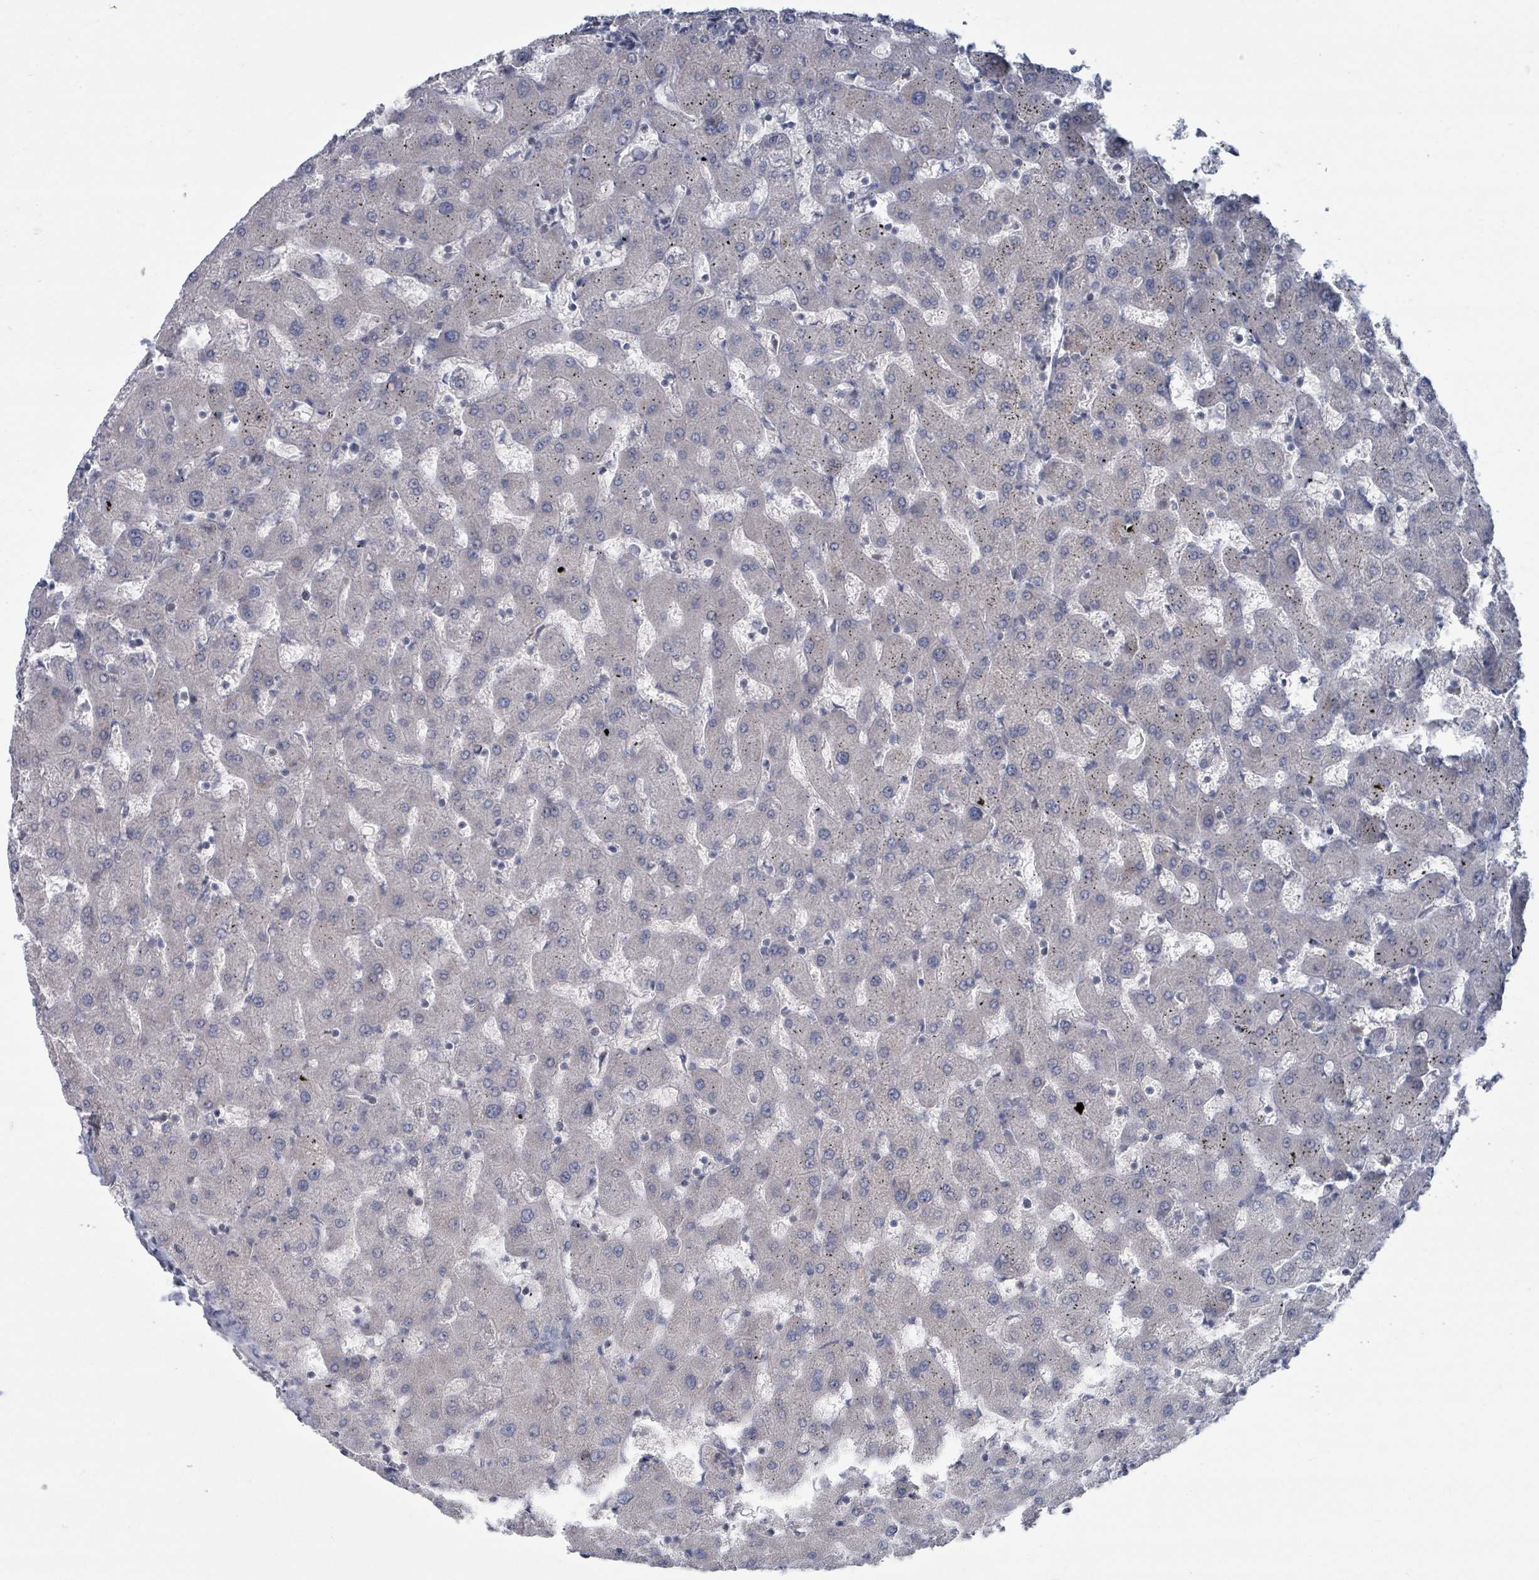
{"staining": {"intensity": "negative", "quantity": "none", "location": "none"}, "tissue": "liver", "cell_type": "Cholangiocytes", "image_type": "normal", "snomed": [{"axis": "morphology", "description": "Normal tissue, NOS"}, {"axis": "topography", "description": "Liver"}], "caption": "Image shows no significant protein expression in cholangiocytes of normal liver. The staining was performed using DAB to visualize the protein expression in brown, while the nuclei were stained in blue with hematoxylin (Magnification: 20x).", "gene": "SLC25A45", "patient": {"sex": "female", "age": 63}}